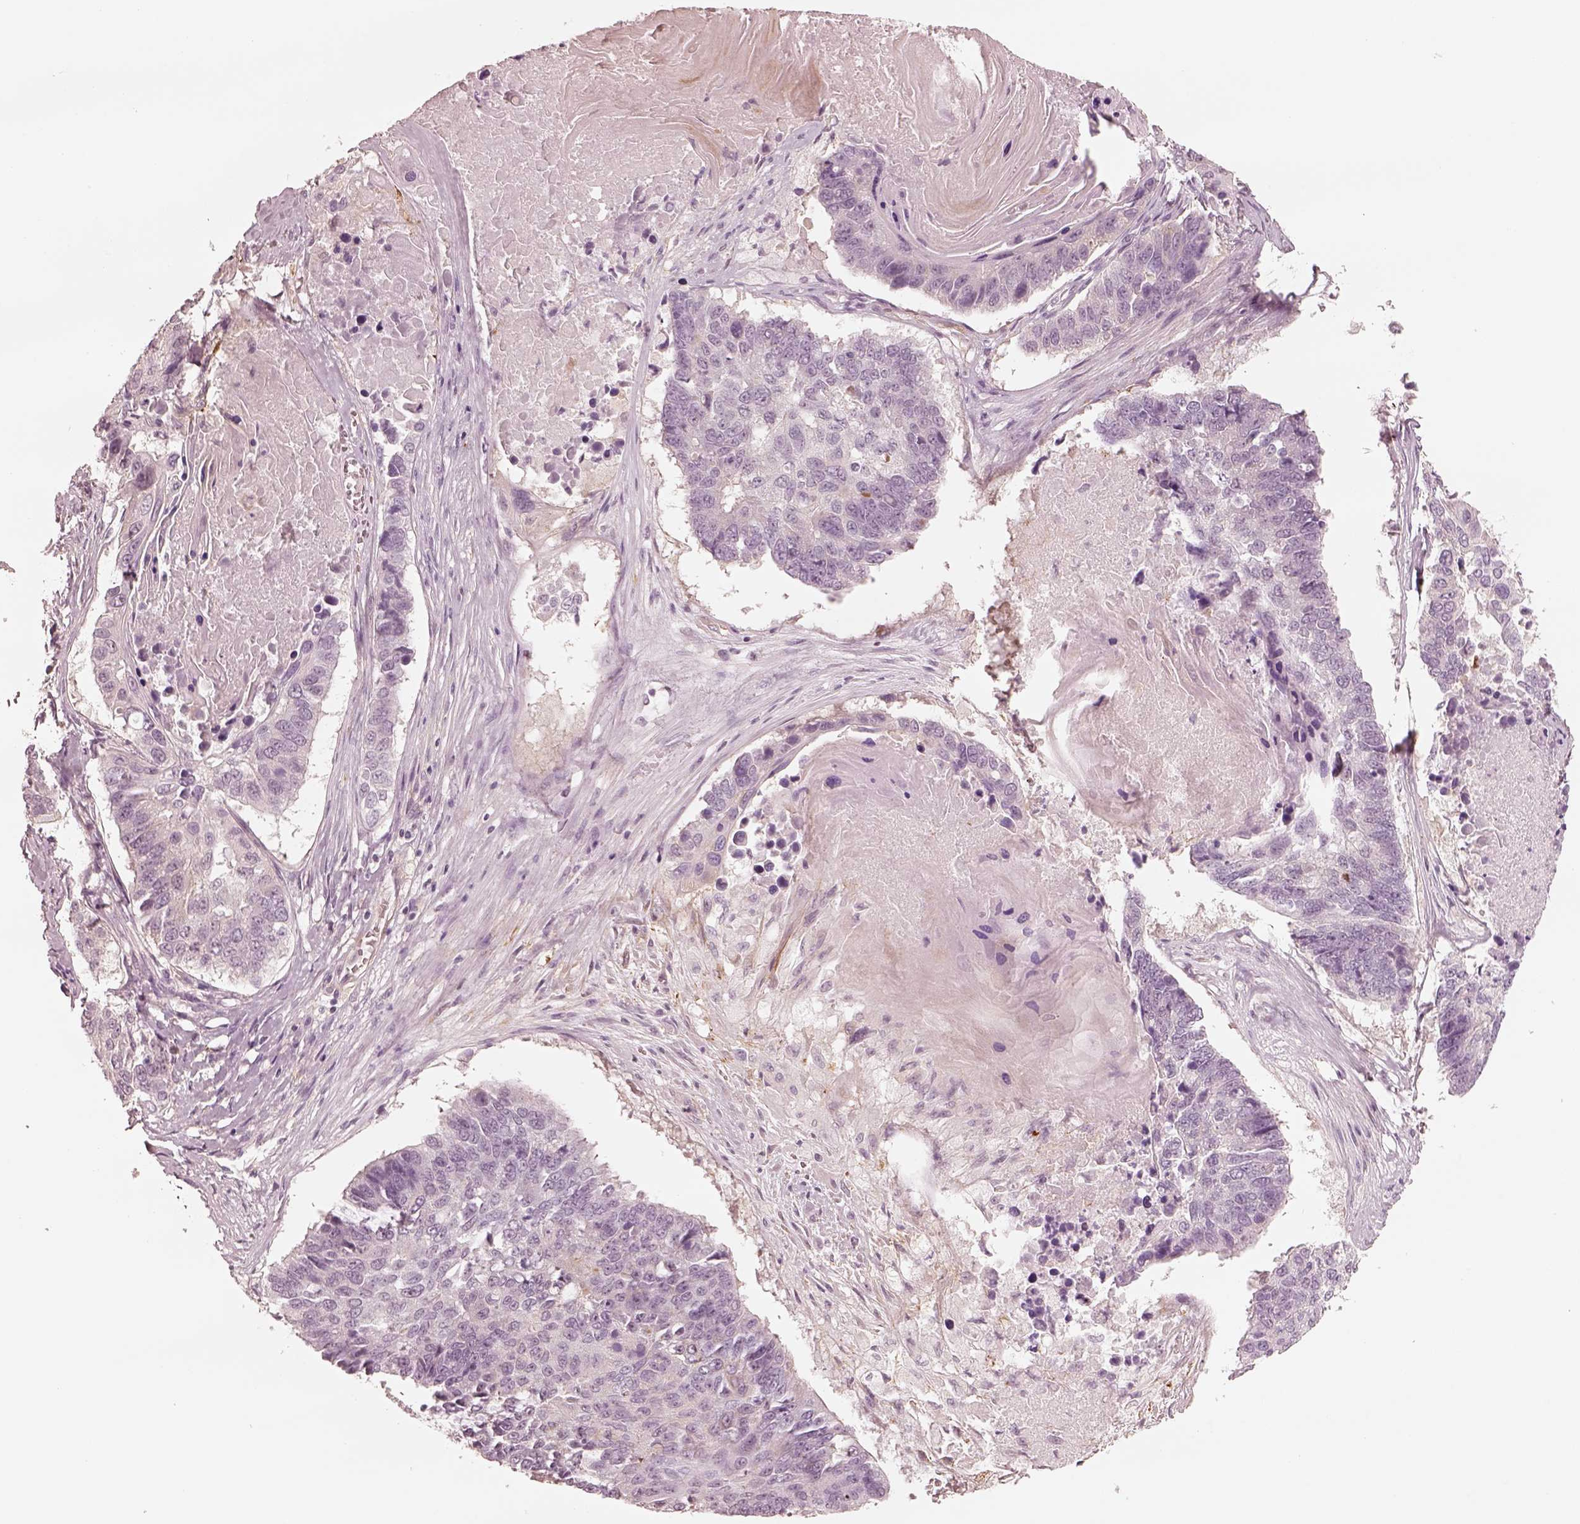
{"staining": {"intensity": "negative", "quantity": "none", "location": "none"}, "tissue": "lung cancer", "cell_type": "Tumor cells", "image_type": "cancer", "snomed": [{"axis": "morphology", "description": "Squamous cell carcinoma, NOS"}, {"axis": "topography", "description": "Lung"}], "caption": "Tumor cells are negative for protein expression in human squamous cell carcinoma (lung). (Stains: DAB (3,3'-diaminobenzidine) immunohistochemistry (IHC) with hematoxylin counter stain, Microscopy: brightfield microscopy at high magnification).", "gene": "DNAAF9", "patient": {"sex": "male", "age": 73}}